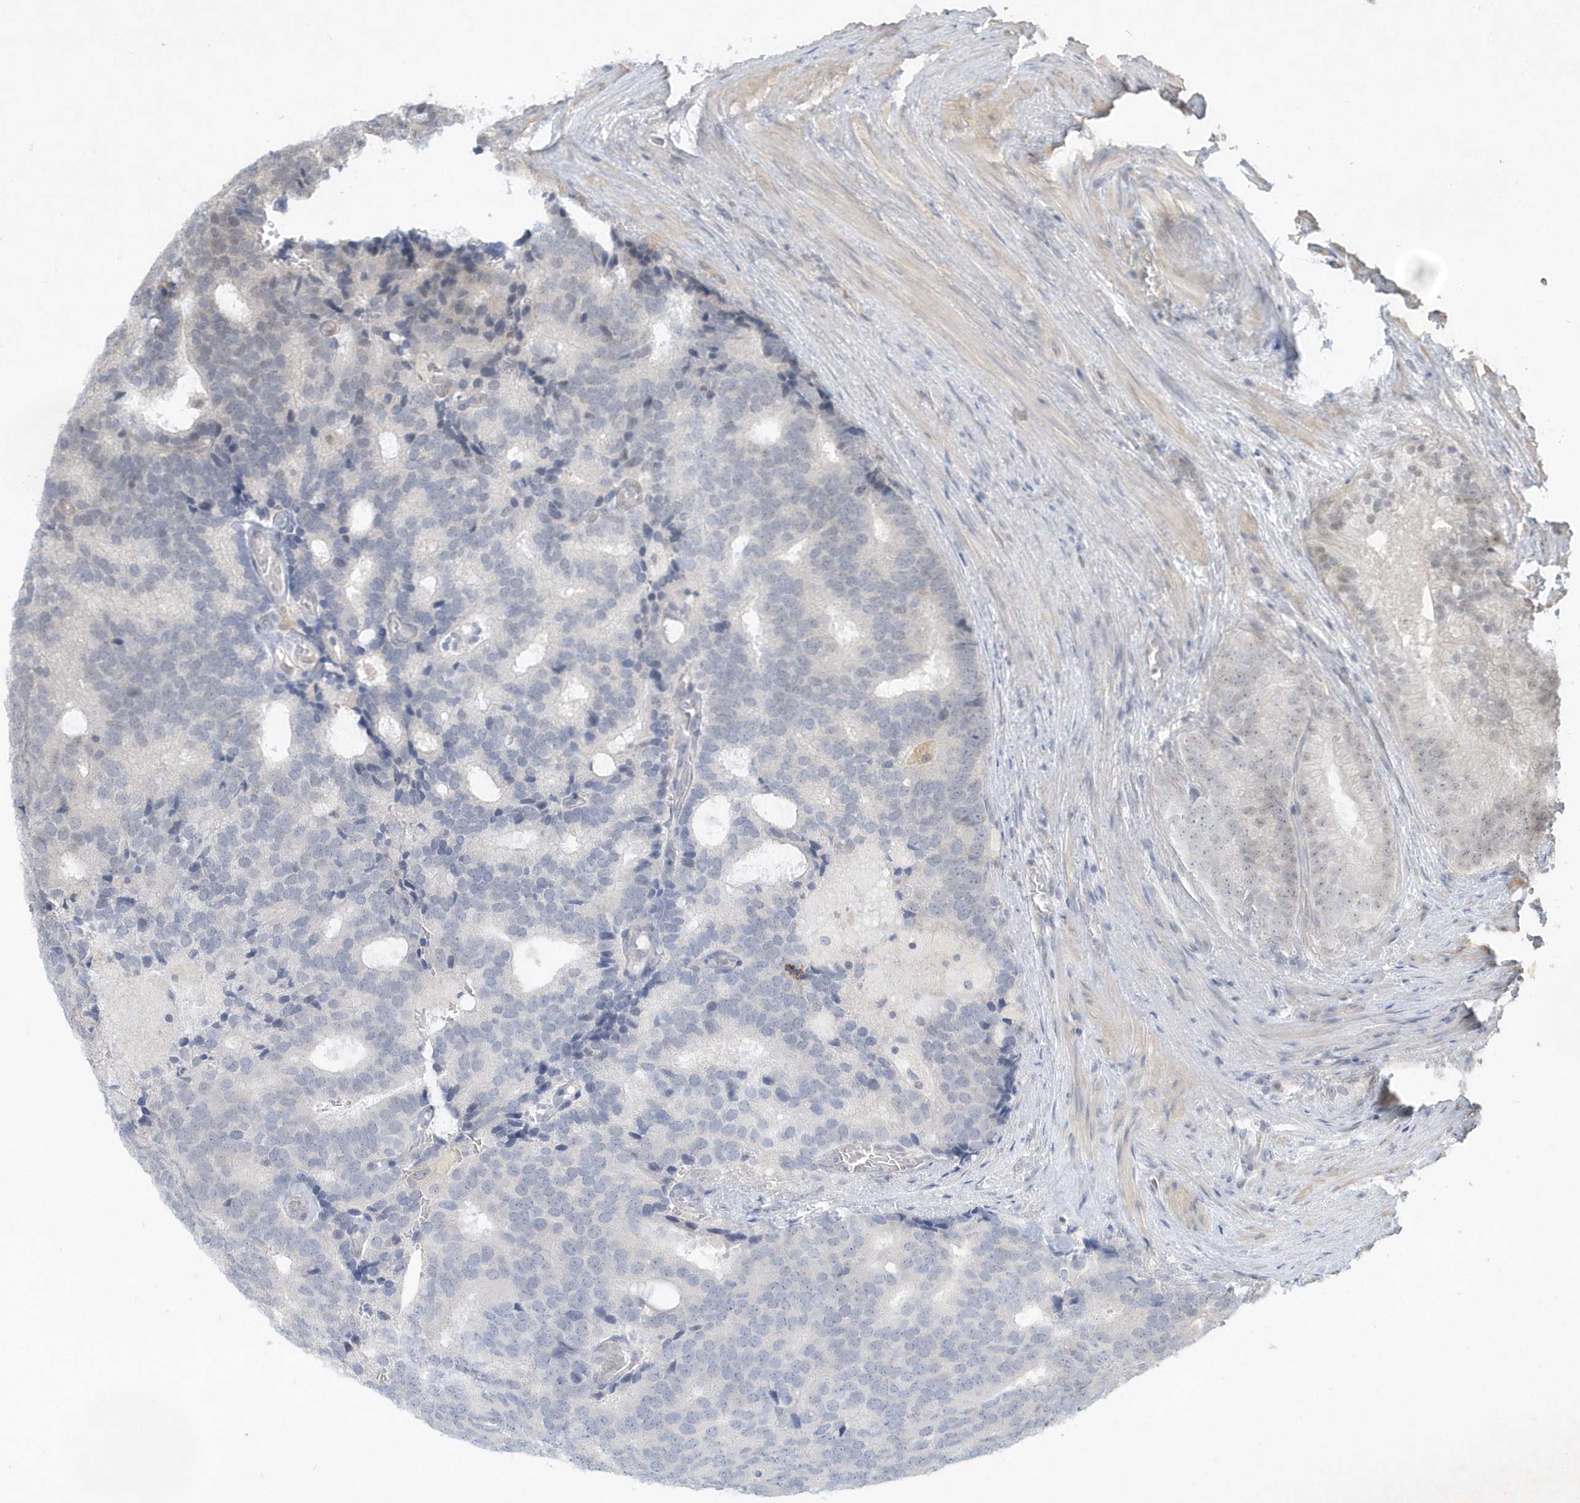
{"staining": {"intensity": "weak", "quantity": "<25%", "location": "nuclear"}, "tissue": "prostate cancer", "cell_type": "Tumor cells", "image_type": "cancer", "snomed": [{"axis": "morphology", "description": "Adenocarcinoma, Low grade"}, {"axis": "topography", "description": "Prostate"}], "caption": "Protein analysis of adenocarcinoma (low-grade) (prostate) exhibits no significant staining in tumor cells.", "gene": "TSPEAR", "patient": {"sex": "male", "age": 71}}